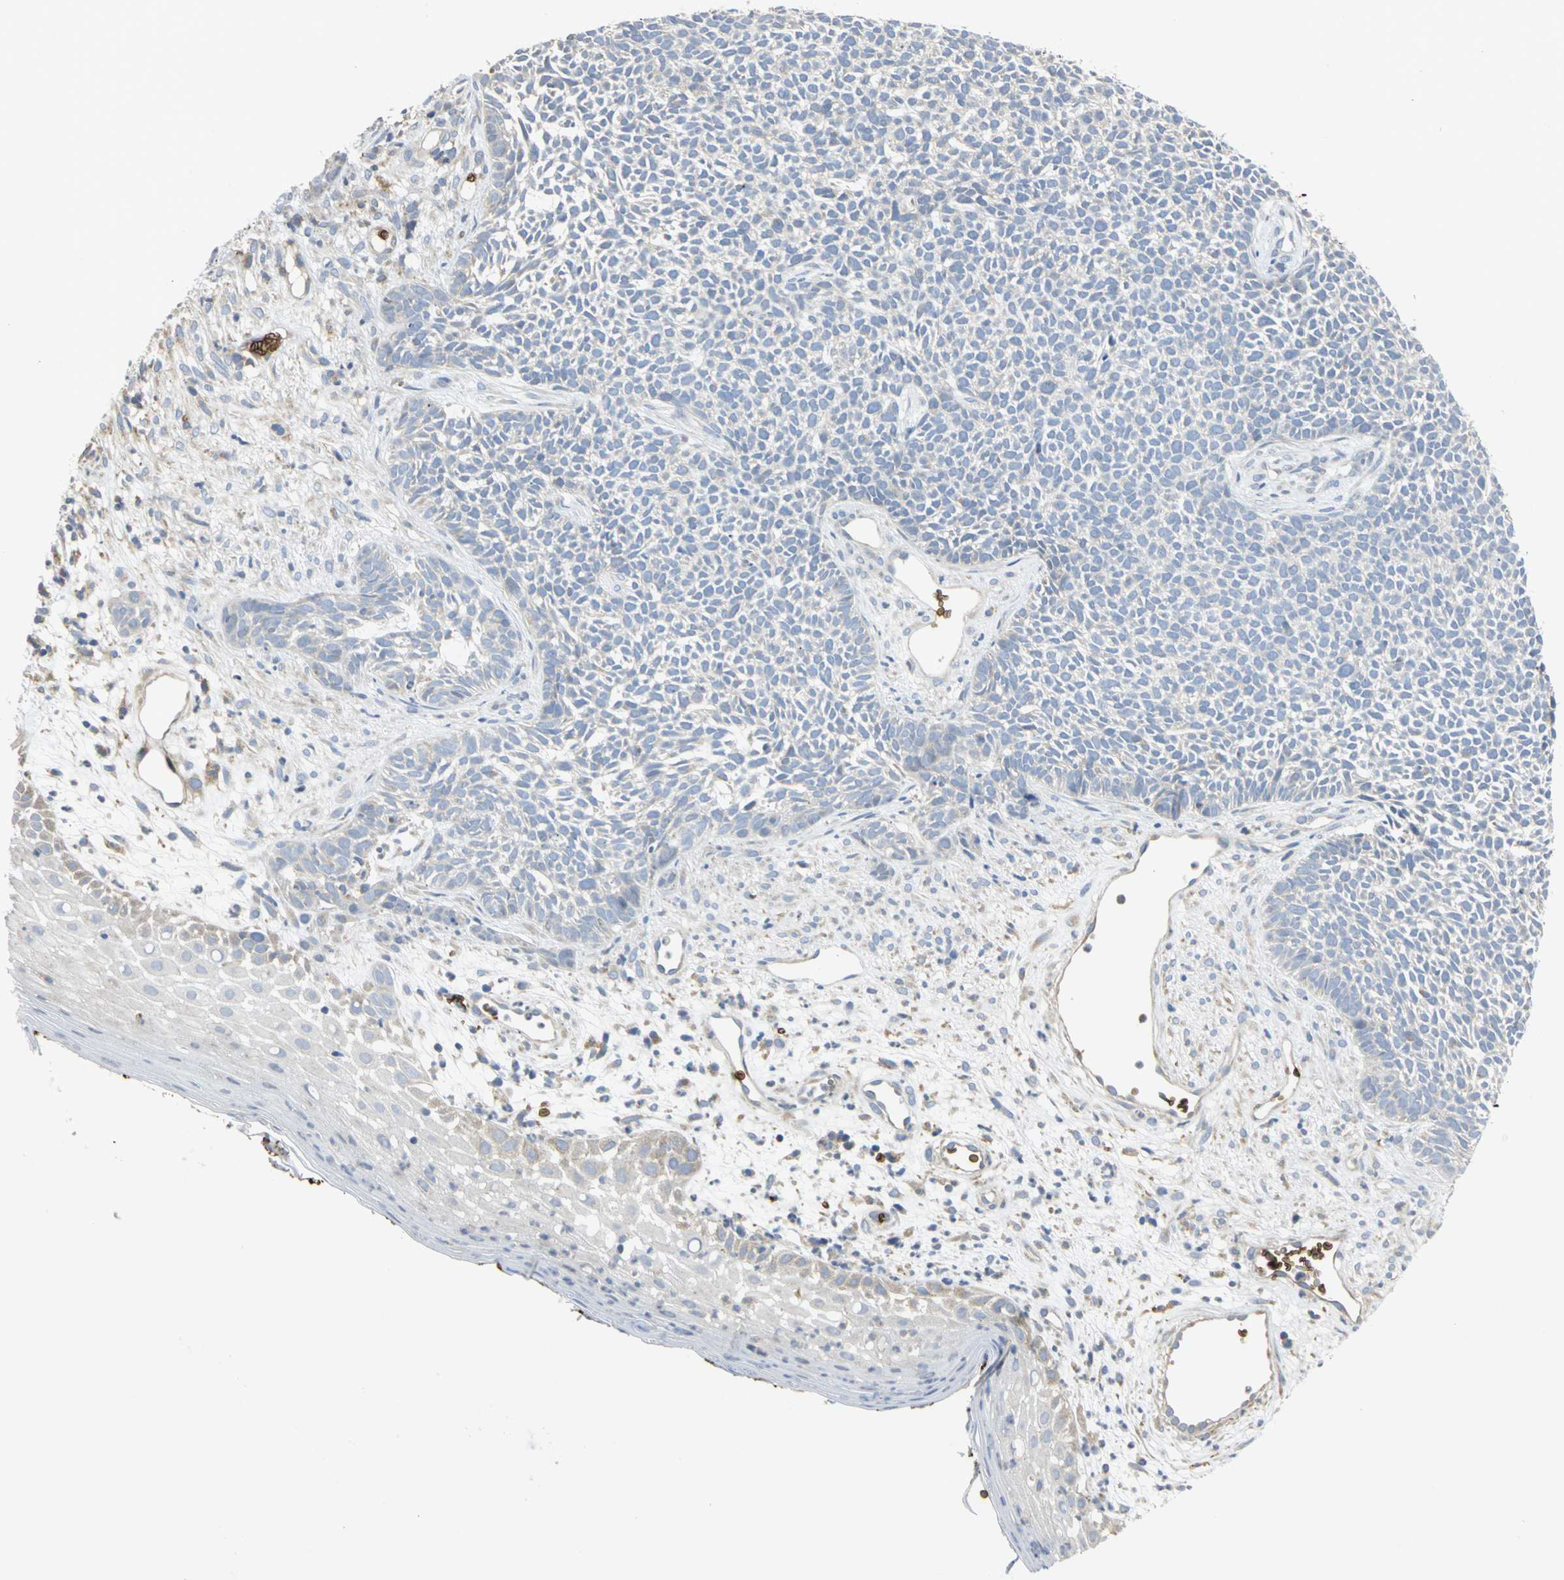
{"staining": {"intensity": "negative", "quantity": "none", "location": "none"}, "tissue": "skin cancer", "cell_type": "Tumor cells", "image_type": "cancer", "snomed": [{"axis": "morphology", "description": "Basal cell carcinoma"}, {"axis": "topography", "description": "Skin"}], "caption": "The image displays no significant staining in tumor cells of skin cancer. The staining is performed using DAB brown chromogen with nuclei counter-stained in using hematoxylin.", "gene": "ANK1", "patient": {"sex": "female", "age": 84}}